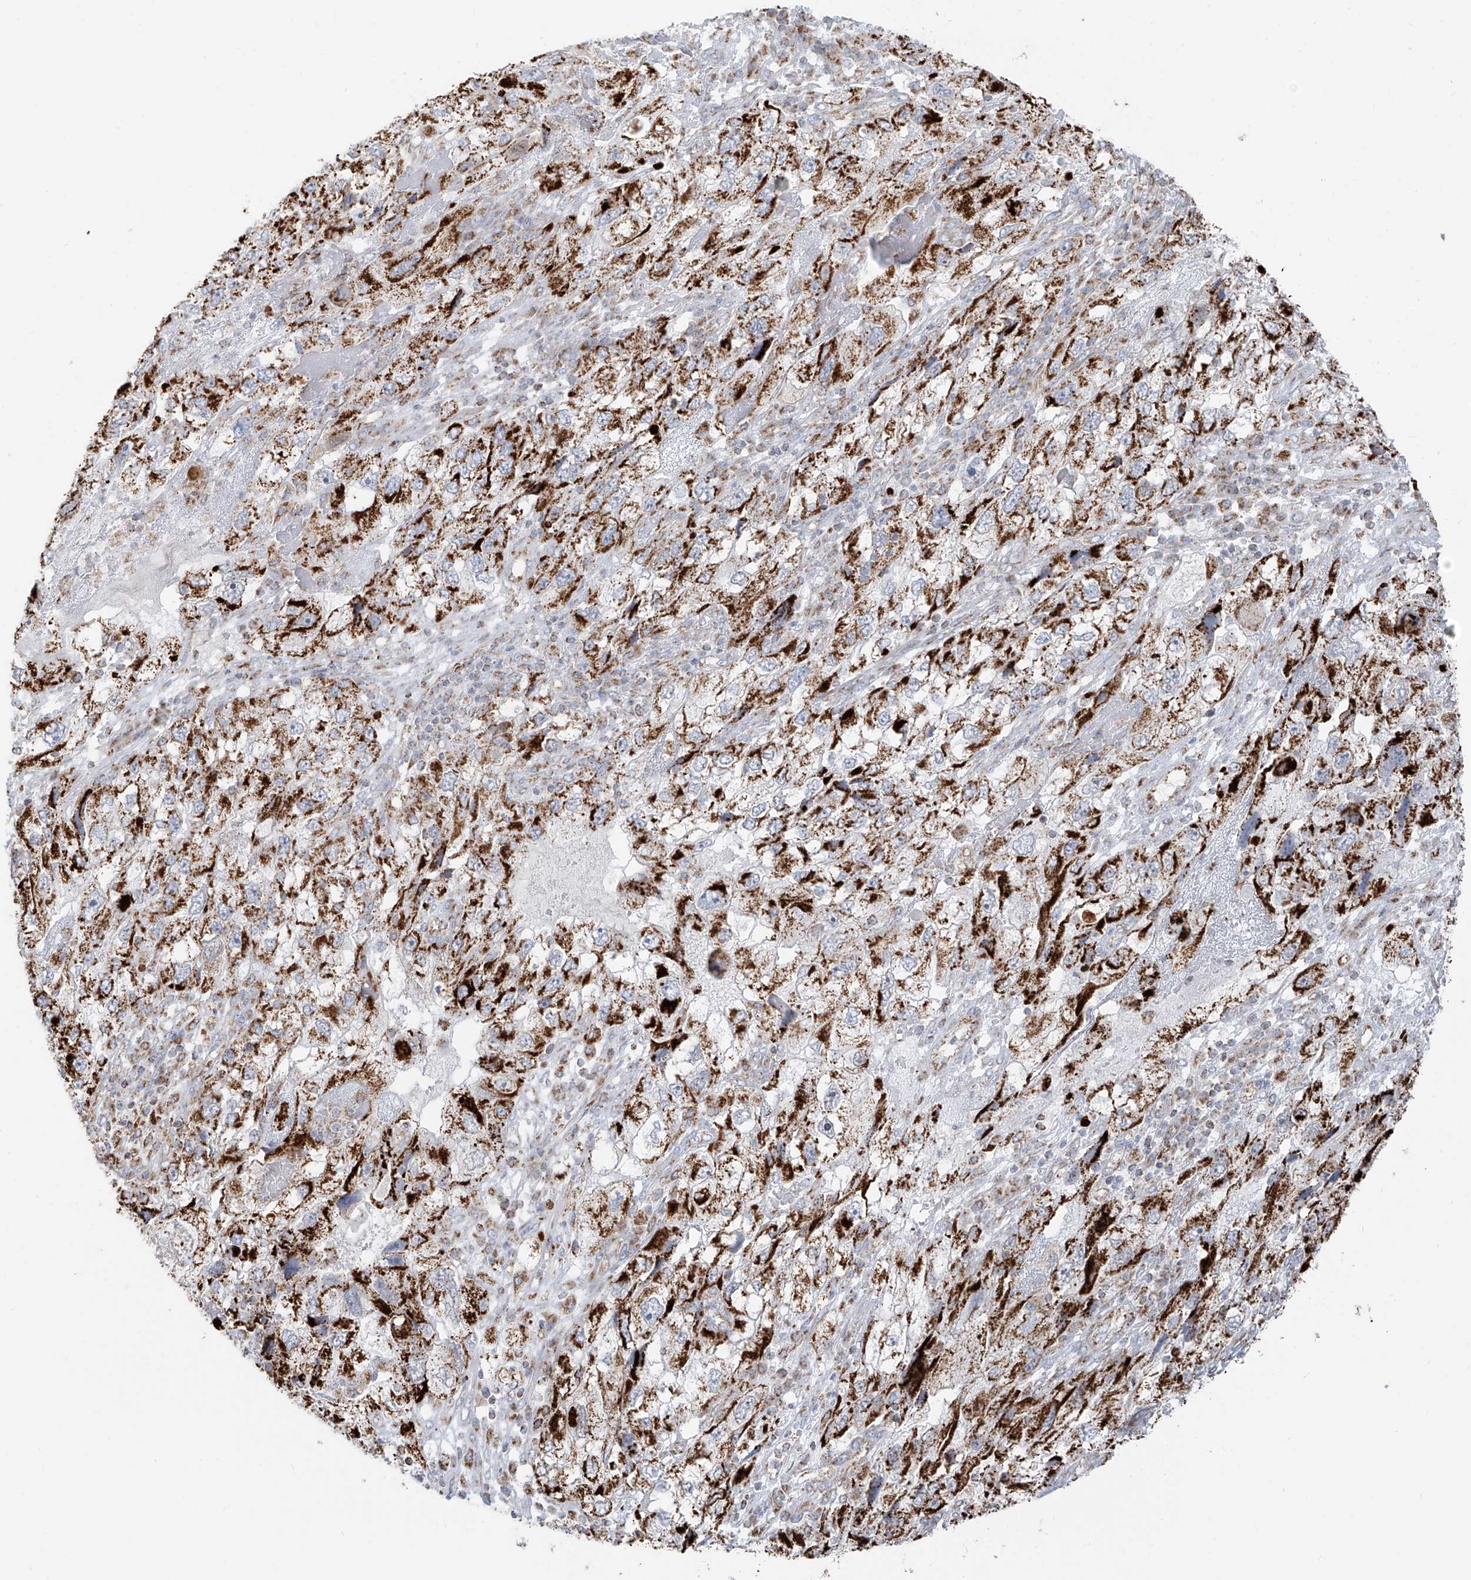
{"staining": {"intensity": "strong", "quantity": ">75%", "location": "cytoplasmic/membranous"}, "tissue": "endometrial cancer", "cell_type": "Tumor cells", "image_type": "cancer", "snomed": [{"axis": "morphology", "description": "Adenocarcinoma, NOS"}, {"axis": "topography", "description": "Endometrium"}], "caption": "Immunohistochemistry (IHC) micrograph of endometrial cancer (adenocarcinoma) stained for a protein (brown), which reveals high levels of strong cytoplasmic/membranous staining in approximately >75% of tumor cells.", "gene": "ETHE1", "patient": {"sex": "female", "age": 49}}